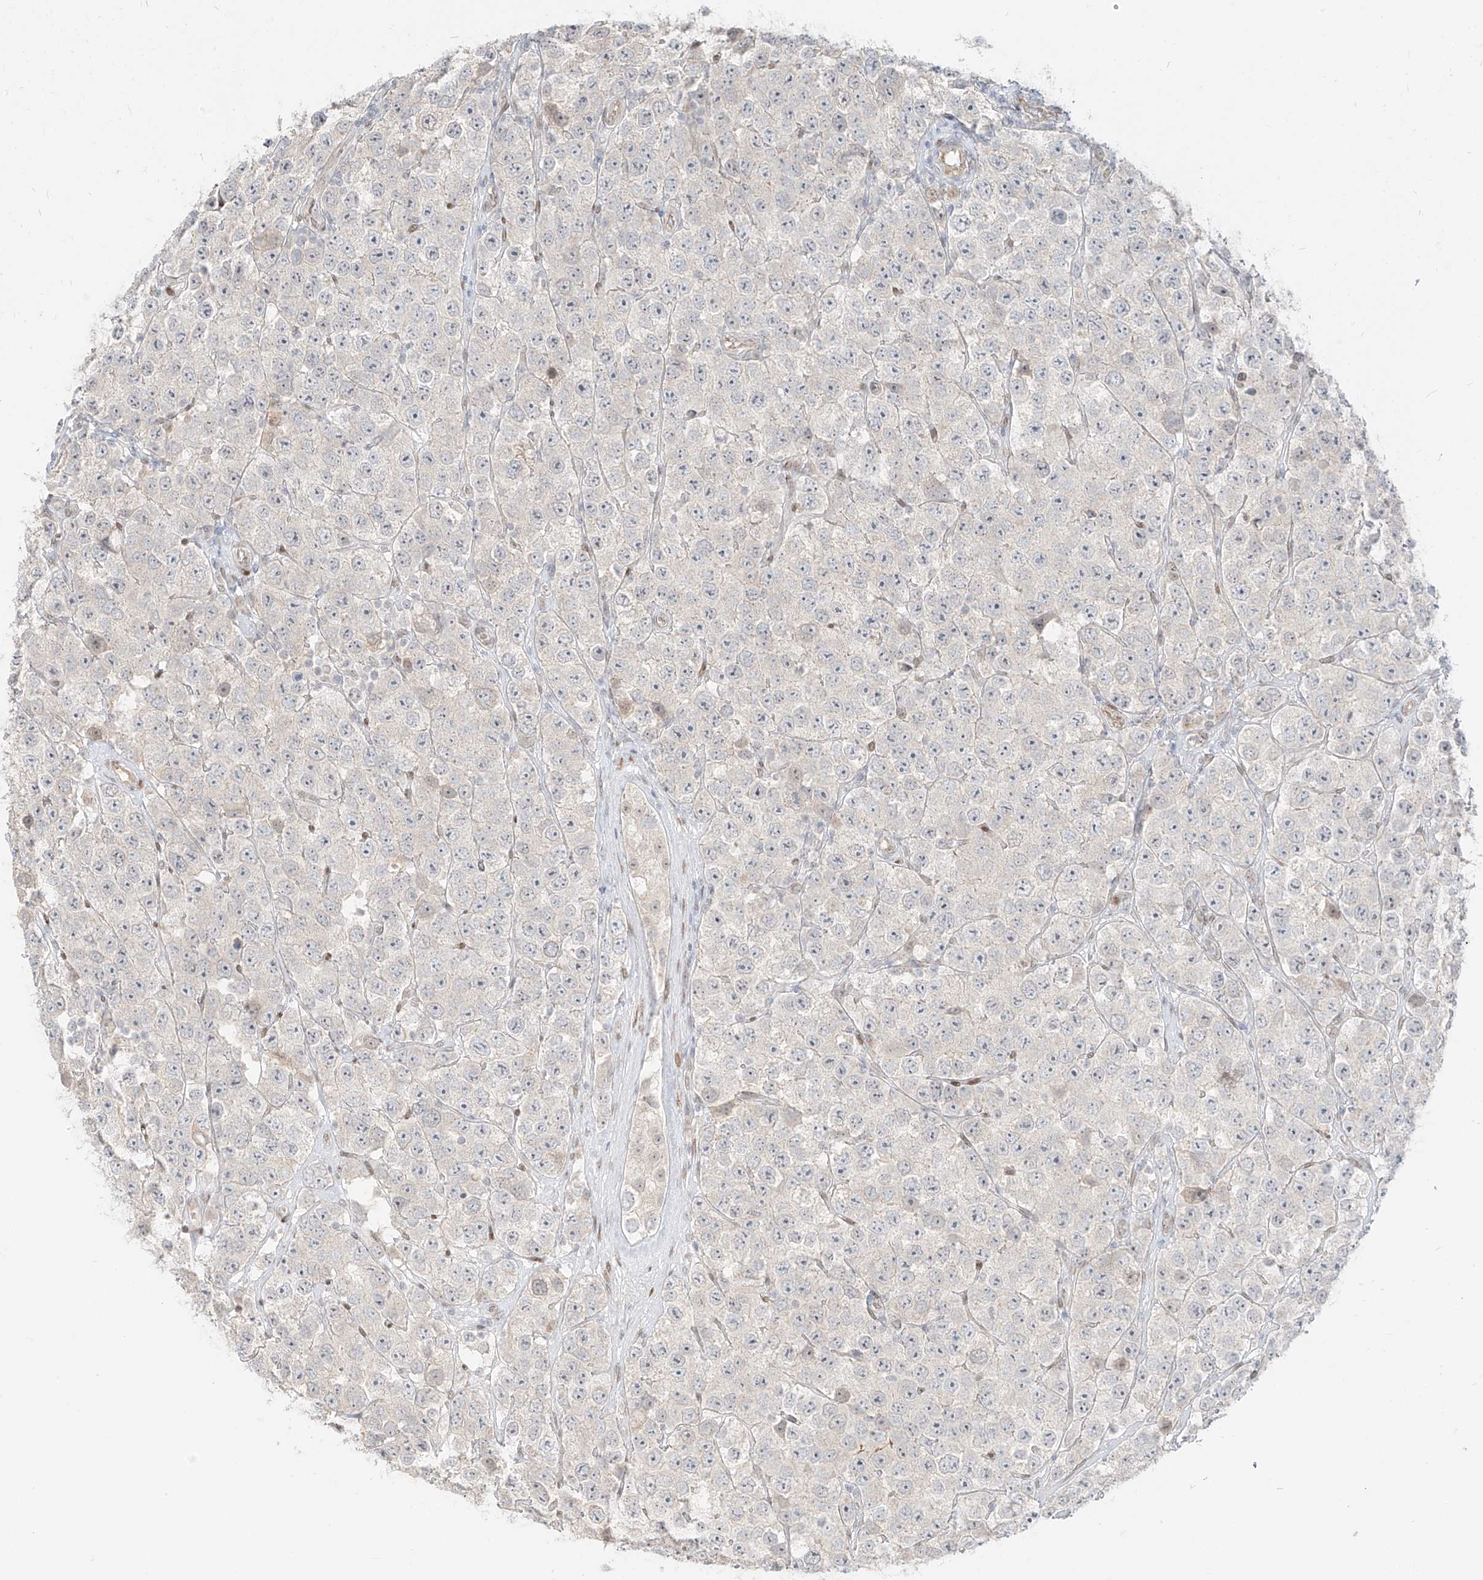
{"staining": {"intensity": "negative", "quantity": "none", "location": "none"}, "tissue": "testis cancer", "cell_type": "Tumor cells", "image_type": "cancer", "snomed": [{"axis": "morphology", "description": "Seminoma, NOS"}, {"axis": "topography", "description": "Testis"}], "caption": "Immunohistochemical staining of human testis cancer displays no significant positivity in tumor cells. Brightfield microscopy of IHC stained with DAB (3,3'-diaminobenzidine) (brown) and hematoxylin (blue), captured at high magnification.", "gene": "ZNF774", "patient": {"sex": "male", "age": 28}}